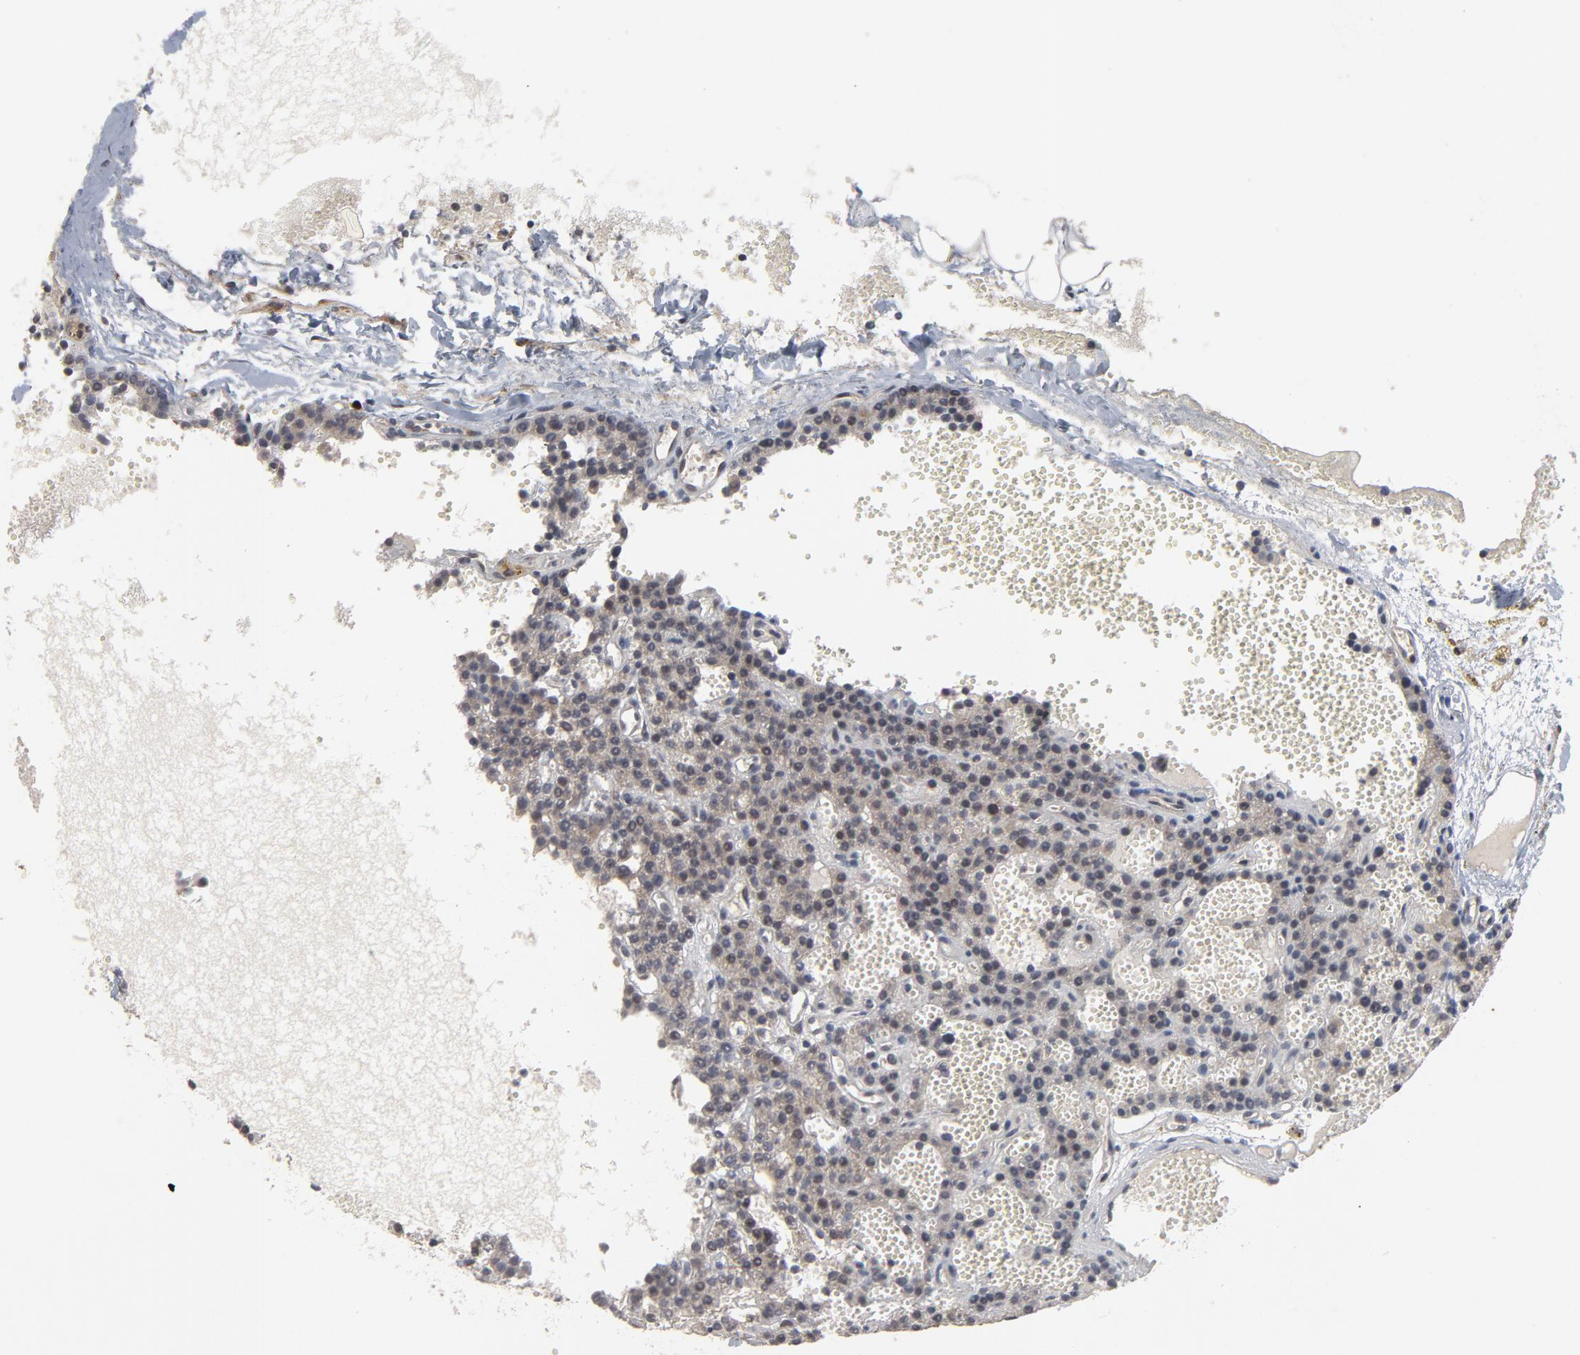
{"staining": {"intensity": "negative", "quantity": "none", "location": "none"}, "tissue": "parathyroid gland", "cell_type": "Glandular cells", "image_type": "normal", "snomed": [{"axis": "morphology", "description": "Normal tissue, NOS"}, {"axis": "topography", "description": "Parathyroid gland"}], "caption": "High magnification brightfield microscopy of unremarkable parathyroid gland stained with DAB (3,3'-diaminobenzidine) (brown) and counterstained with hematoxylin (blue): glandular cells show no significant staining.", "gene": "RTL5", "patient": {"sex": "male", "age": 25}}